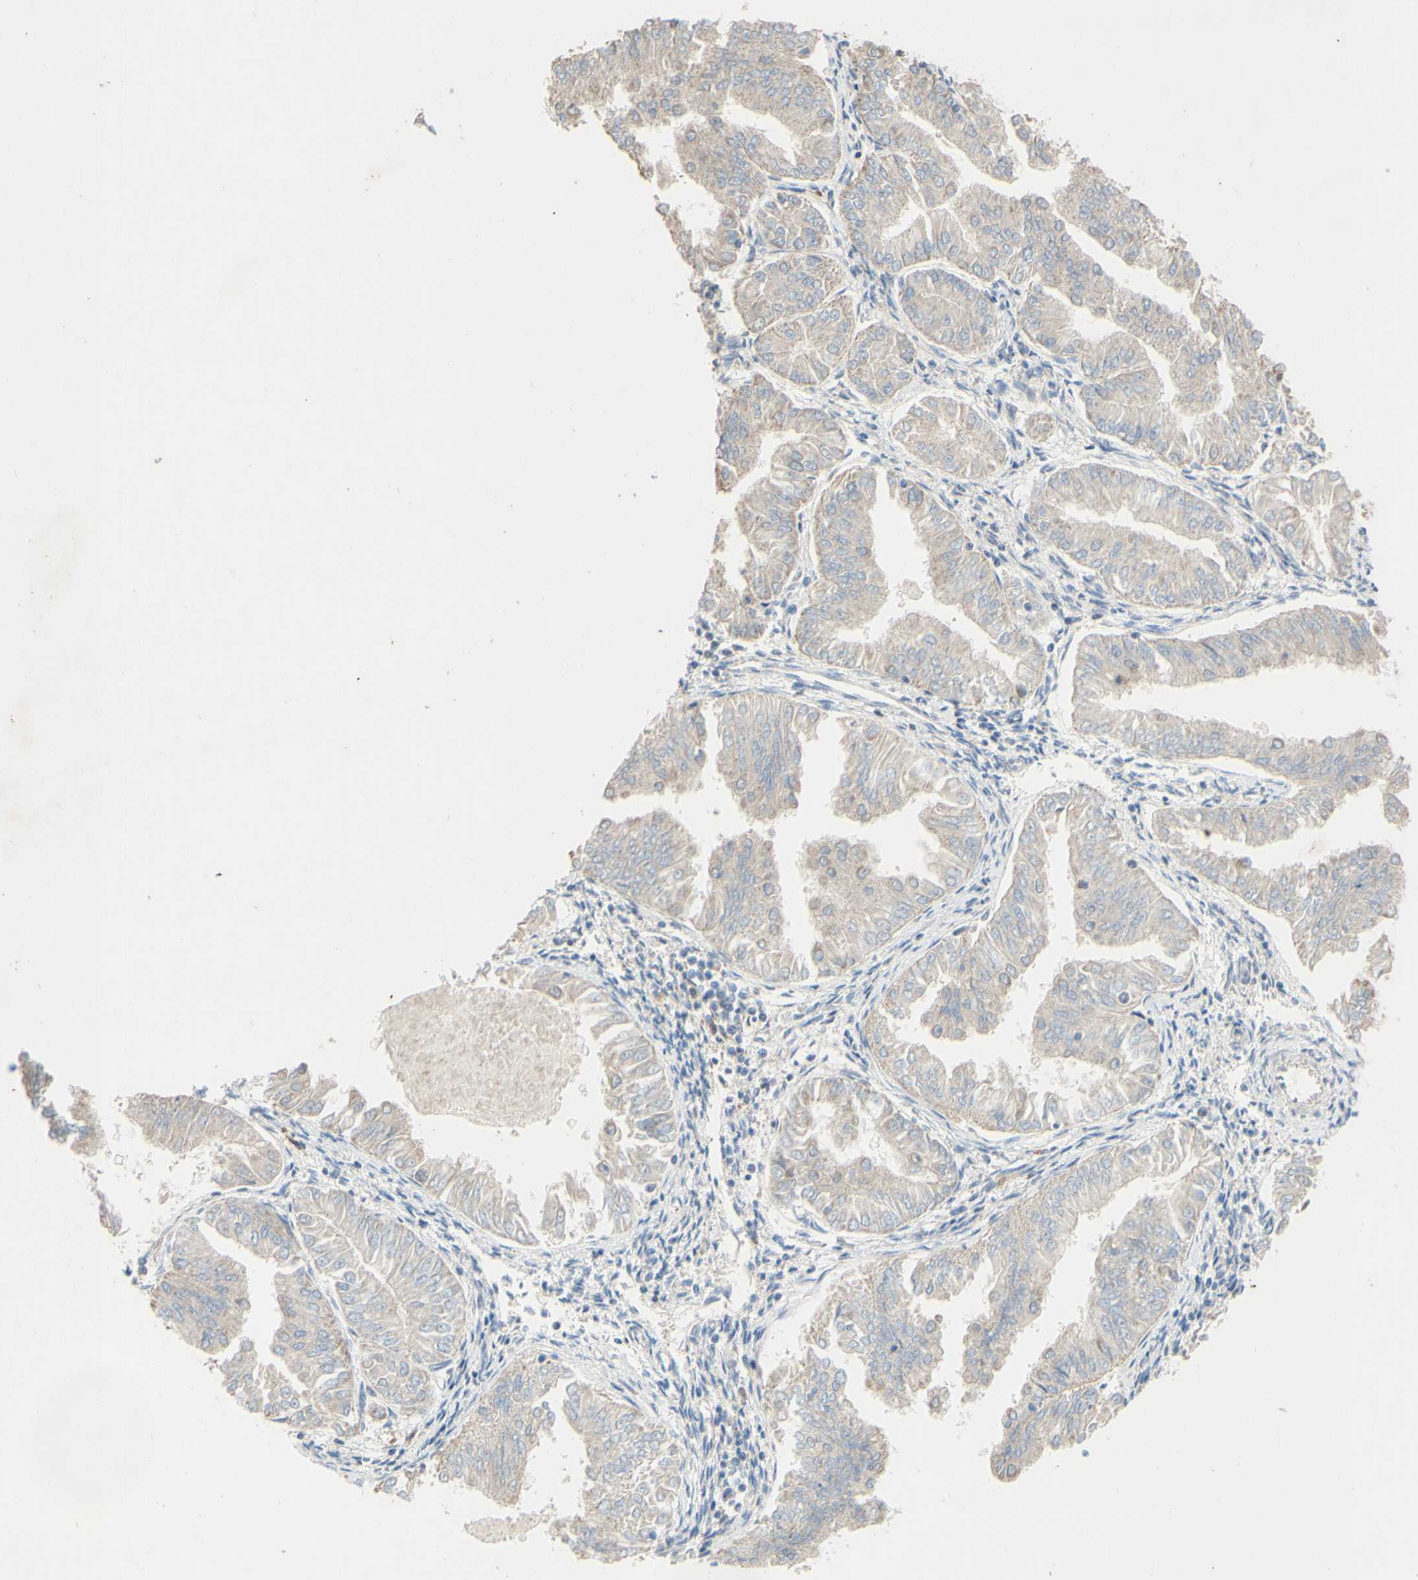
{"staining": {"intensity": "weak", "quantity": ">75%", "location": "cytoplasmic/membranous"}, "tissue": "endometrial cancer", "cell_type": "Tumor cells", "image_type": "cancer", "snomed": [{"axis": "morphology", "description": "Adenocarcinoma, NOS"}, {"axis": "topography", "description": "Endometrium"}], "caption": "Protein positivity by immunohistochemistry reveals weak cytoplasmic/membranous expression in approximately >75% of tumor cells in adenocarcinoma (endometrial). The staining is performed using DAB brown chromogen to label protein expression. The nuclei are counter-stained blue using hematoxylin.", "gene": "GATA1", "patient": {"sex": "female", "age": 53}}